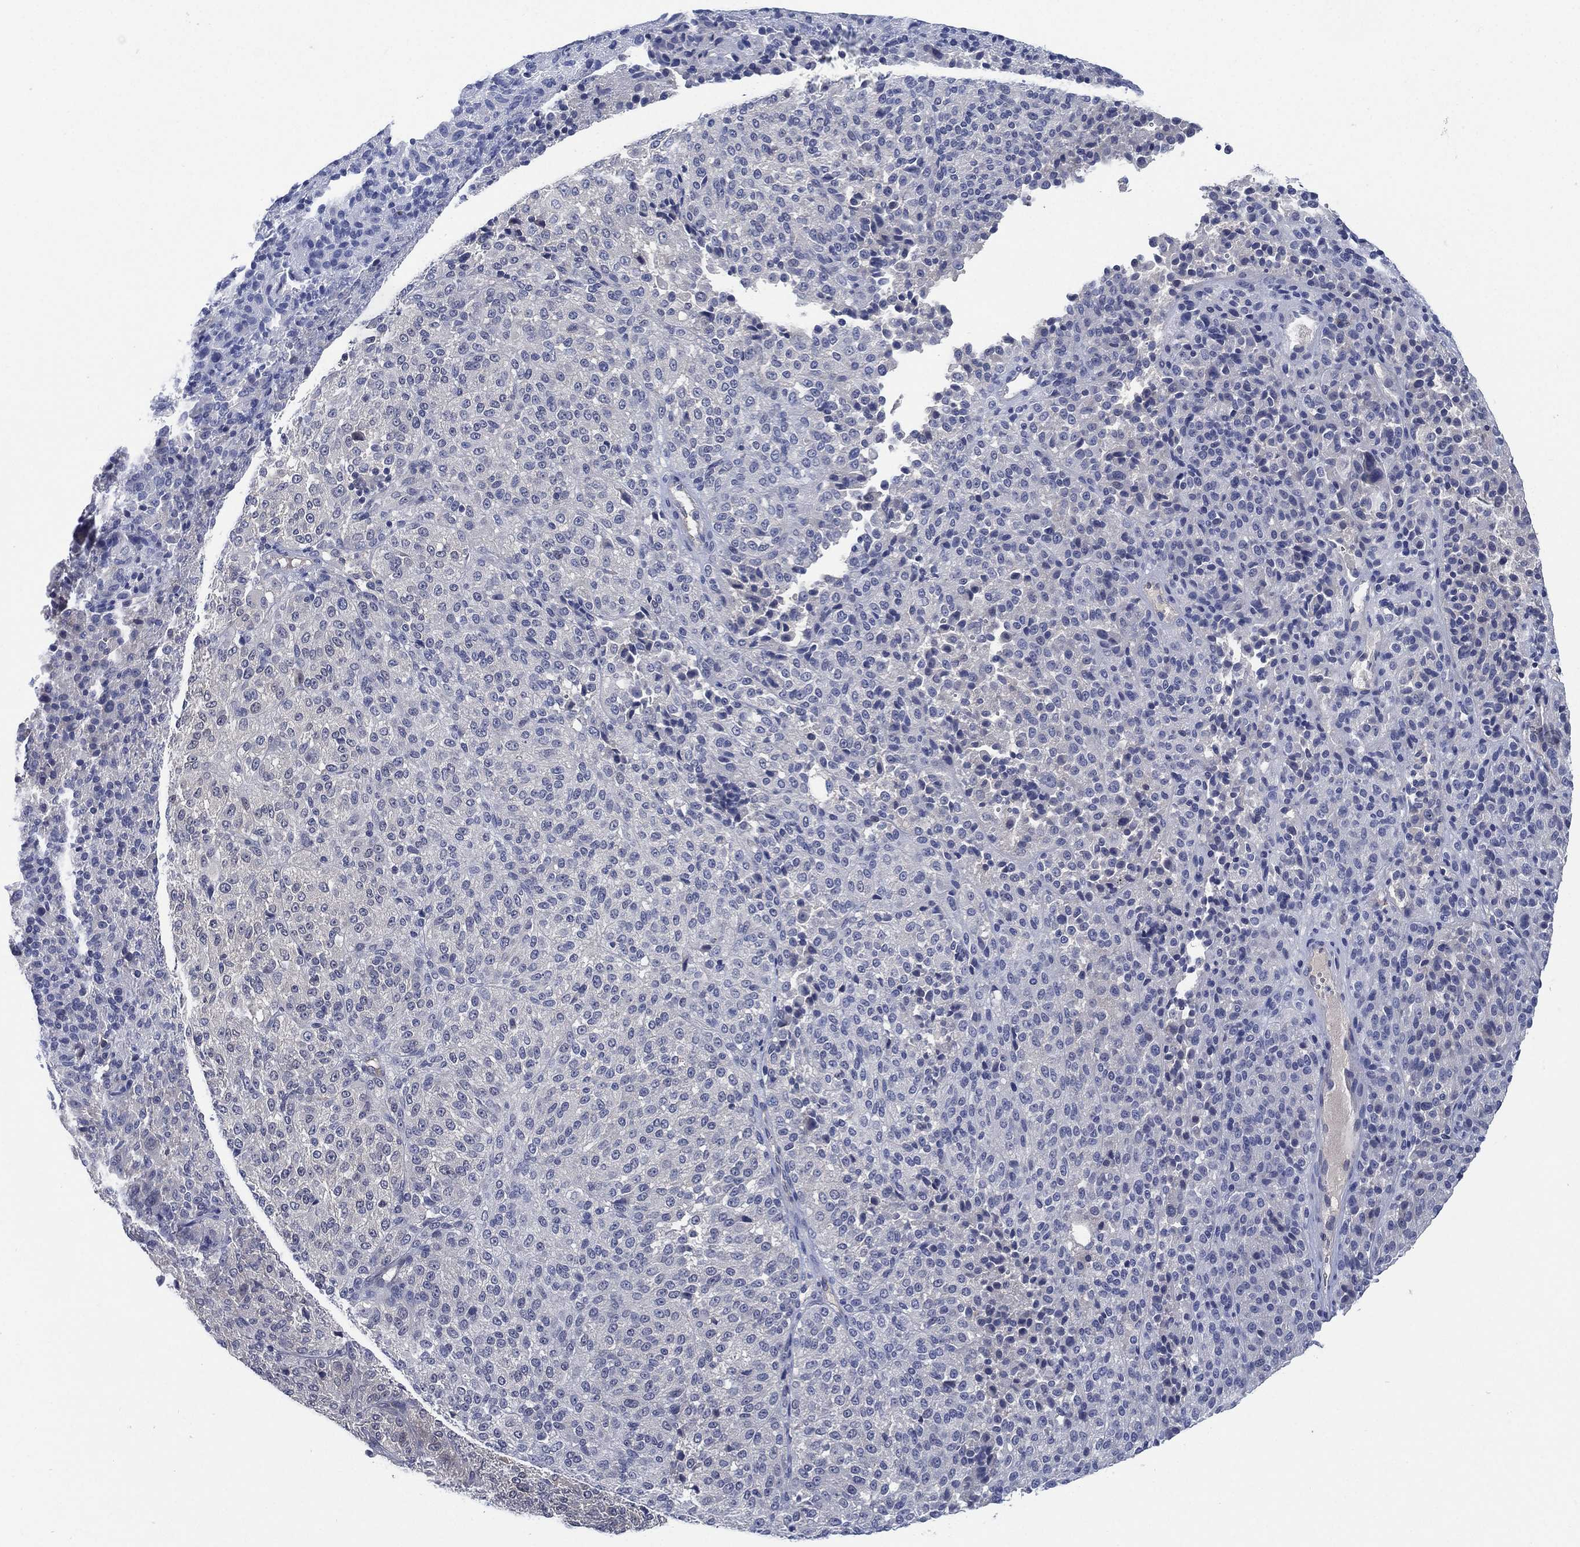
{"staining": {"intensity": "negative", "quantity": "none", "location": "none"}, "tissue": "melanoma", "cell_type": "Tumor cells", "image_type": "cancer", "snomed": [{"axis": "morphology", "description": "Malignant melanoma, Metastatic site"}, {"axis": "topography", "description": "Brain"}], "caption": "IHC of malignant melanoma (metastatic site) displays no positivity in tumor cells.", "gene": "C5orf46", "patient": {"sex": "female", "age": 56}}